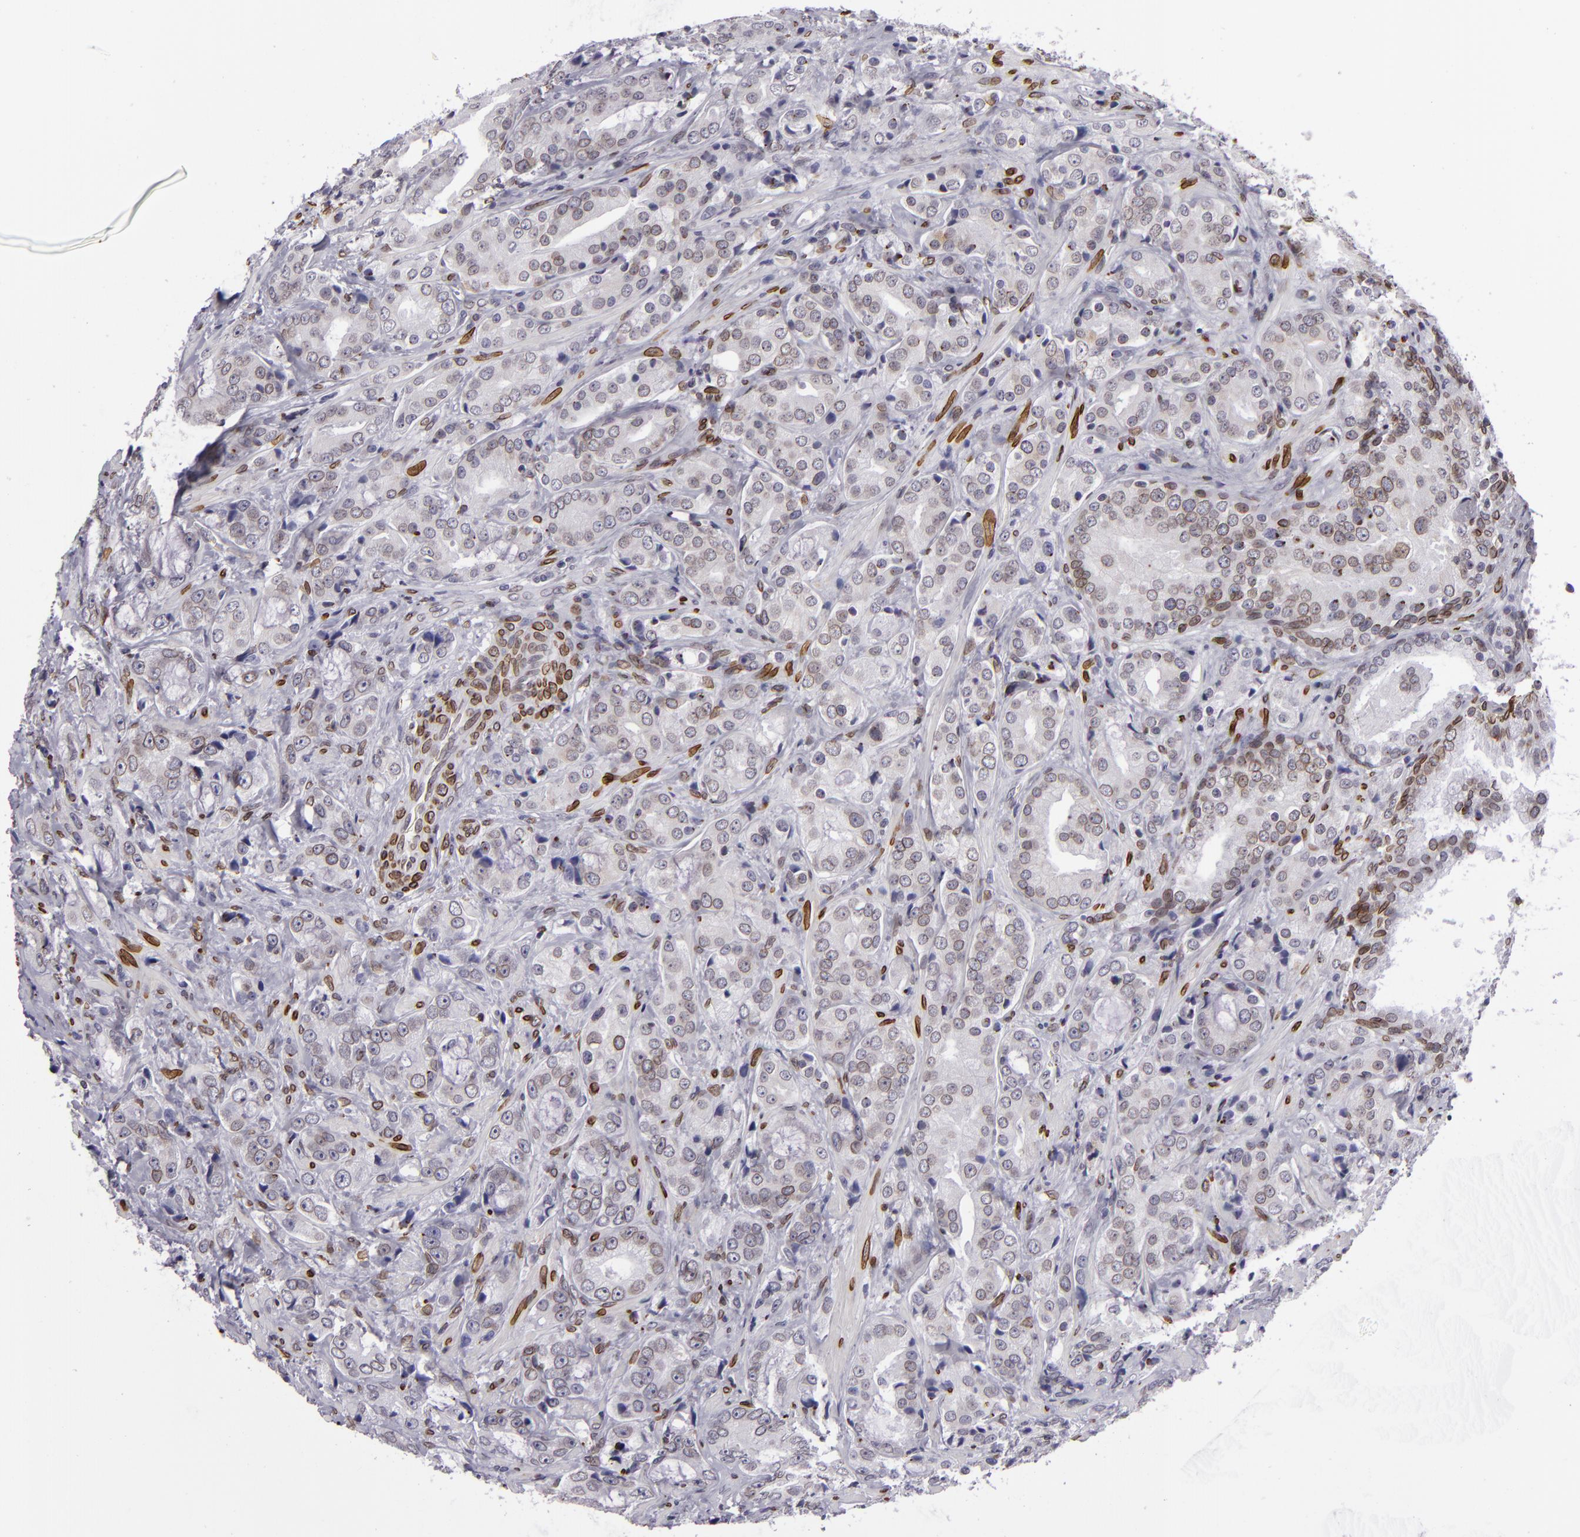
{"staining": {"intensity": "weak", "quantity": "25%-75%", "location": "nuclear"}, "tissue": "prostate cancer", "cell_type": "Tumor cells", "image_type": "cancer", "snomed": [{"axis": "morphology", "description": "Adenocarcinoma, Medium grade"}, {"axis": "topography", "description": "Prostate"}], "caption": "Protein staining reveals weak nuclear expression in about 25%-75% of tumor cells in prostate cancer (medium-grade adenocarcinoma).", "gene": "EMD", "patient": {"sex": "male", "age": 70}}